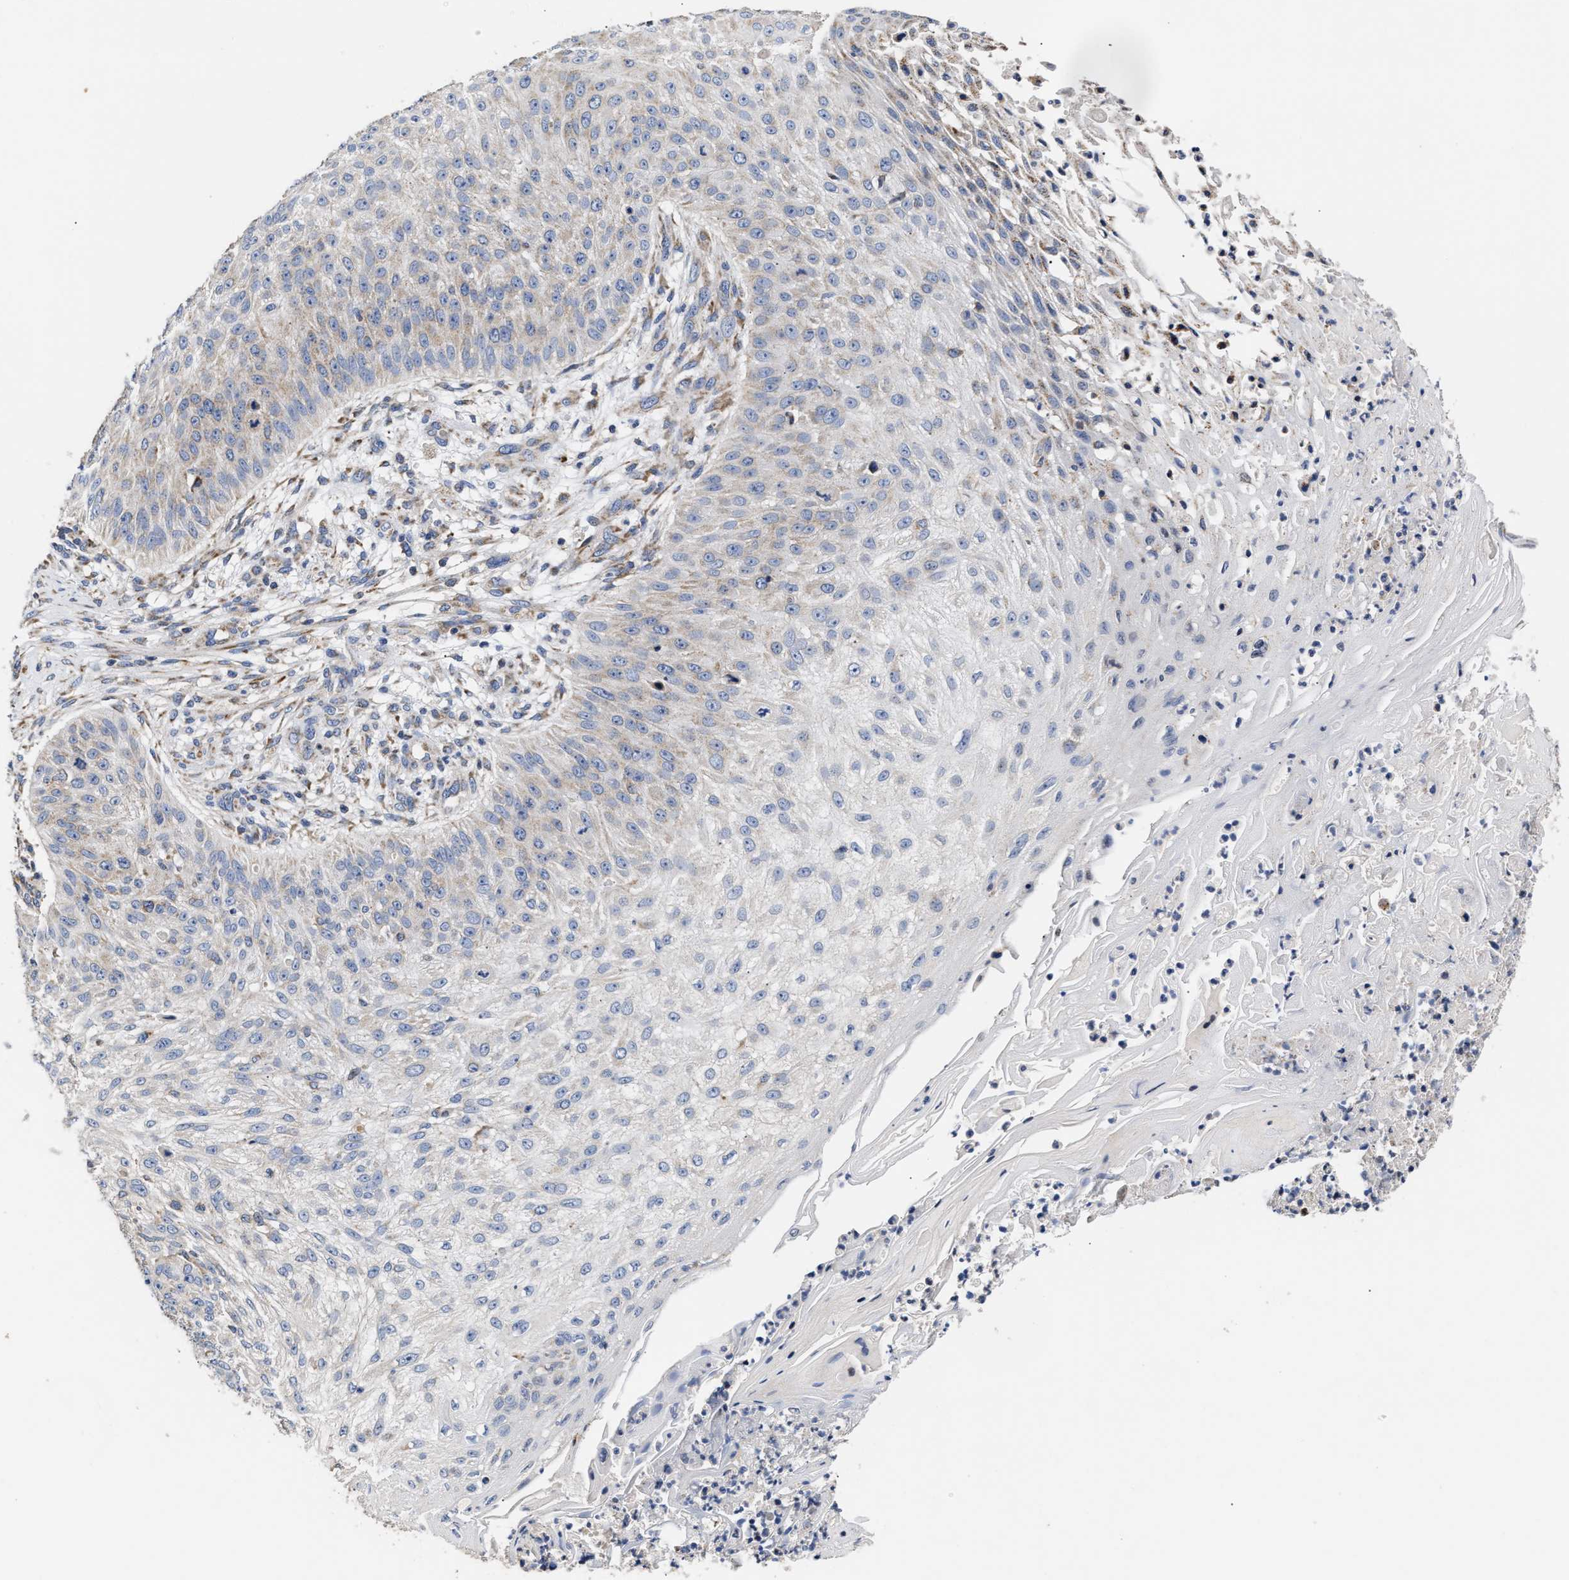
{"staining": {"intensity": "negative", "quantity": "none", "location": "none"}, "tissue": "skin cancer", "cell_type": "Tumor cells", "image_type": "cancer", "snomed": [{"axis": "morphology", "description": "Squamous cell carcinoma, NOS"}, {"axis": "topography", "description": "Skin"}], "caption": "Histopathology image shows no protein staining in tumor cells of skin cancer tissue.", "gene": "MALSU1", "patient": {"sex": "female", "age": 80}}